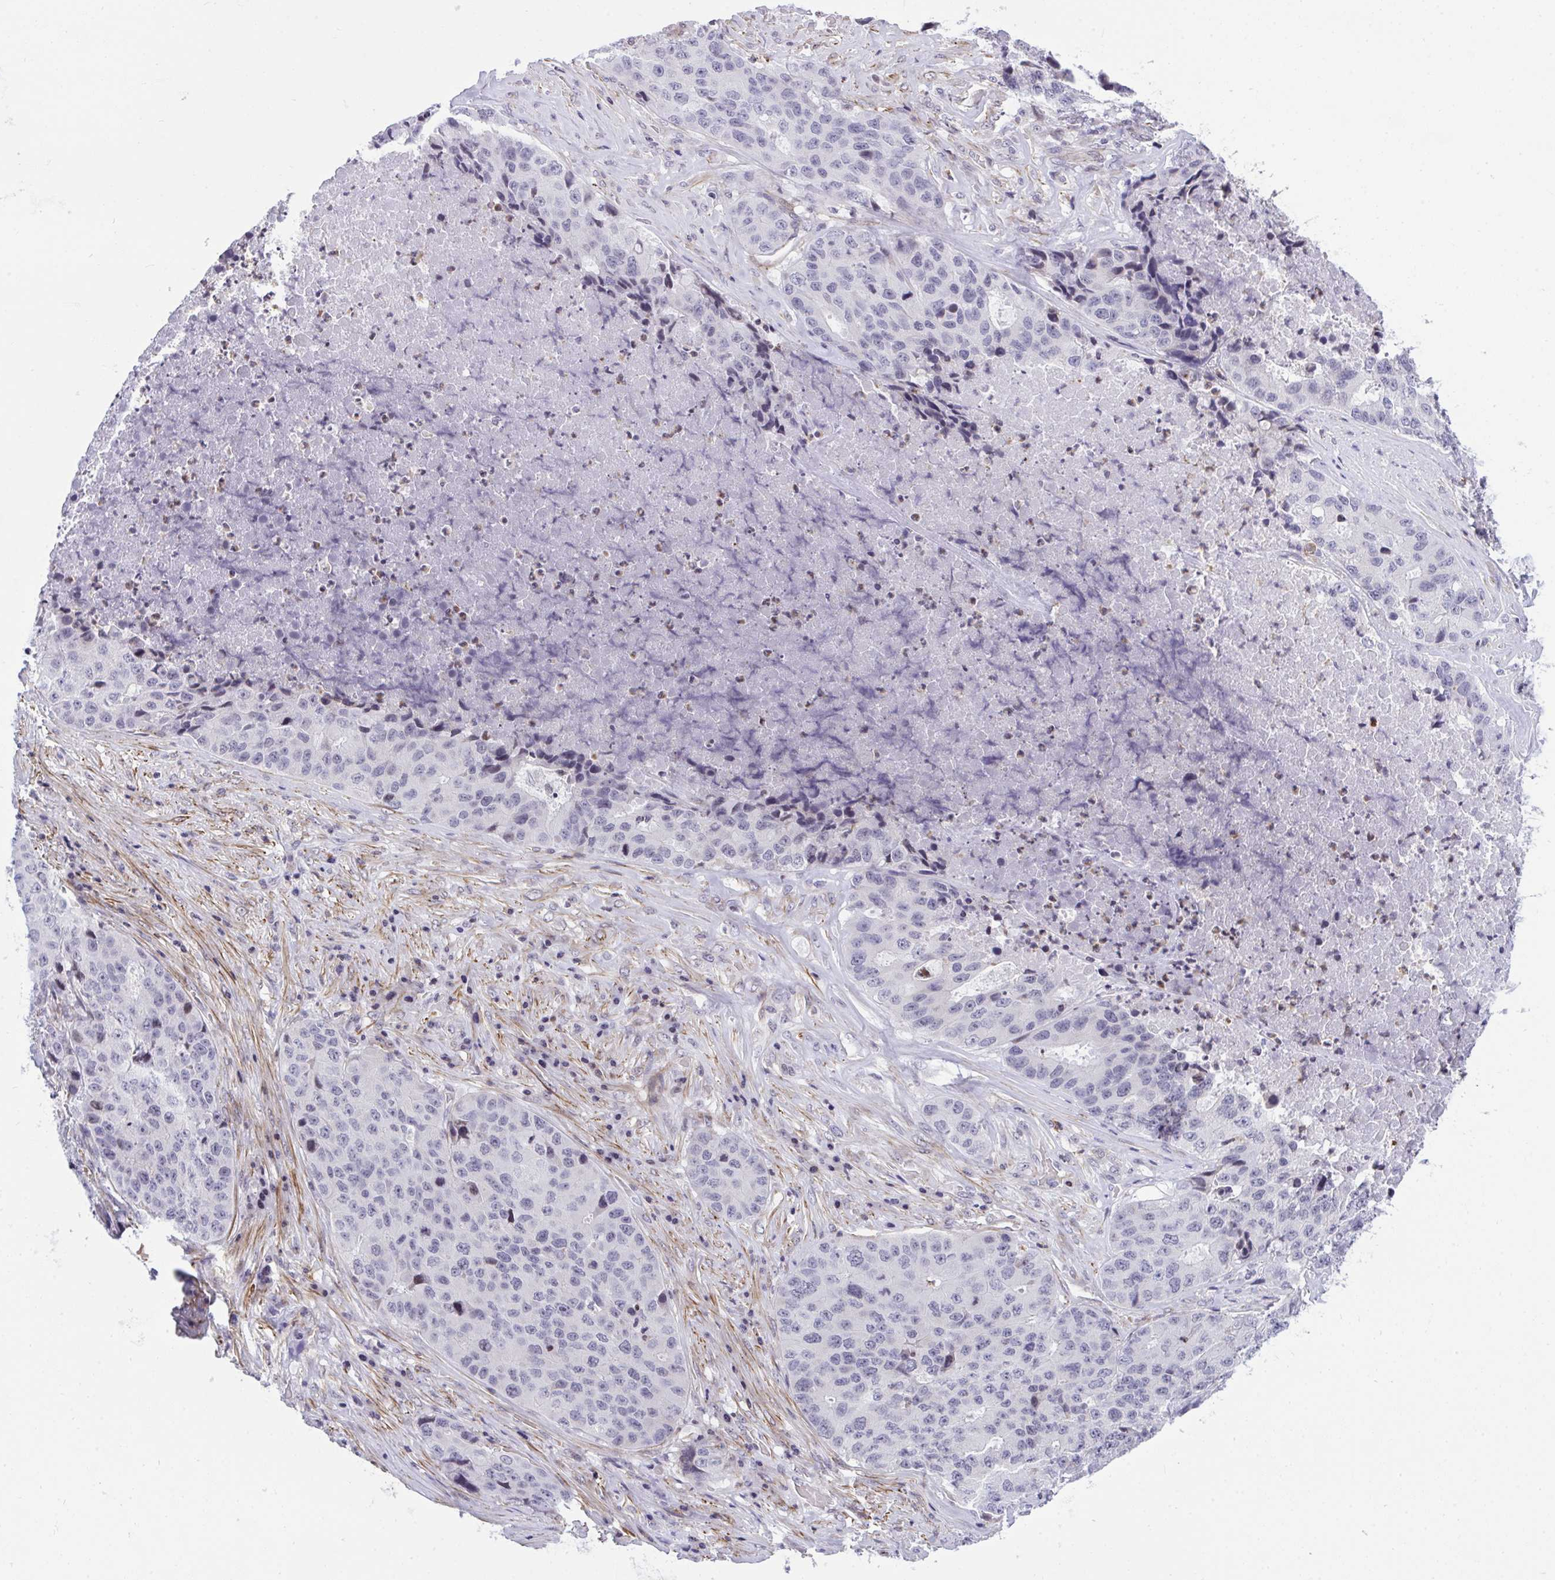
{"staining": {"intensity": "negative", "quantity": "none", "location": "none"}, "tissue": "stomach cancer", "cell_type": "Tumor cells", "image_type": "cancer", "snomed": [{"axis": "morphology", "description": "Adenocarcinoma, NOS"}, {"axis": "topography", "description": "Stomach"}], "caption": "High power microscopy histopathology image of an IHC histopathology image of stomach cancer, revealing no significant expression in tumor cells.", "gene": "KCNN4", "patient": {"sex": "male", "age": 71}}